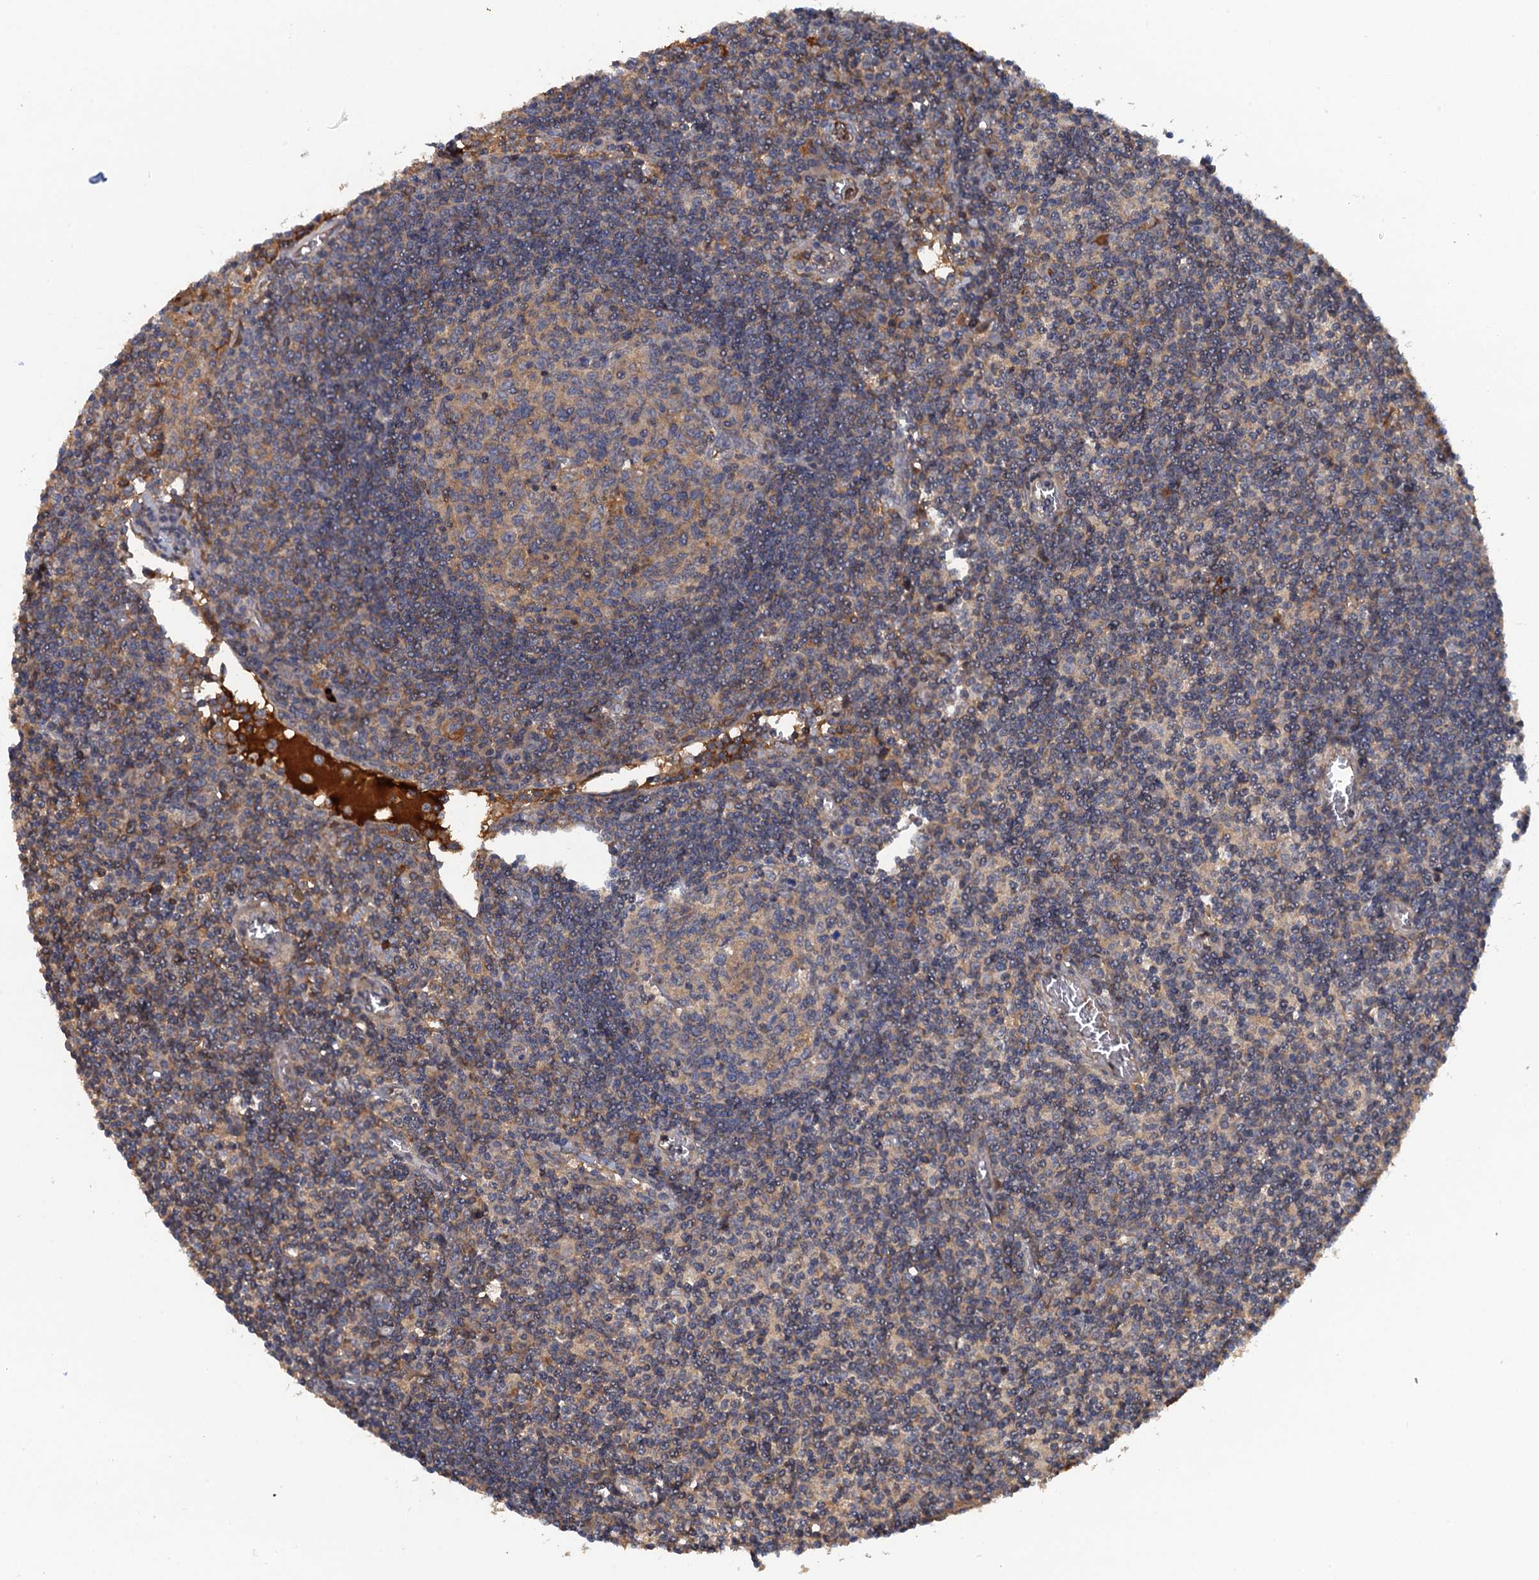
{"staining": {"intensity": "weak", "quantity": "25%-75%", "location": "cytoplasmic/membranous"}, "tissue": "lymph node", "cell_type": "Germinal center cells", "image_type": "normal", "snomed": [{"axis": "morphology", "description": "Normal tissue, NOS"}, {"axis": "topography", "description": "Lymph node"}], "caption": "Weak cytoplasmic/membranous staining is appreciated in approximately 25%-75% of germinal center cells in unremarkable lymph node. The protein of interest is stained brown, and the nuclei are stained in blue (DAB (3,3'-diaminobenzidine) IHC with brightfield microscopy, high magnification).", "gene": "HAPLN3", "patient": {"sex": "female", "age": 55}}